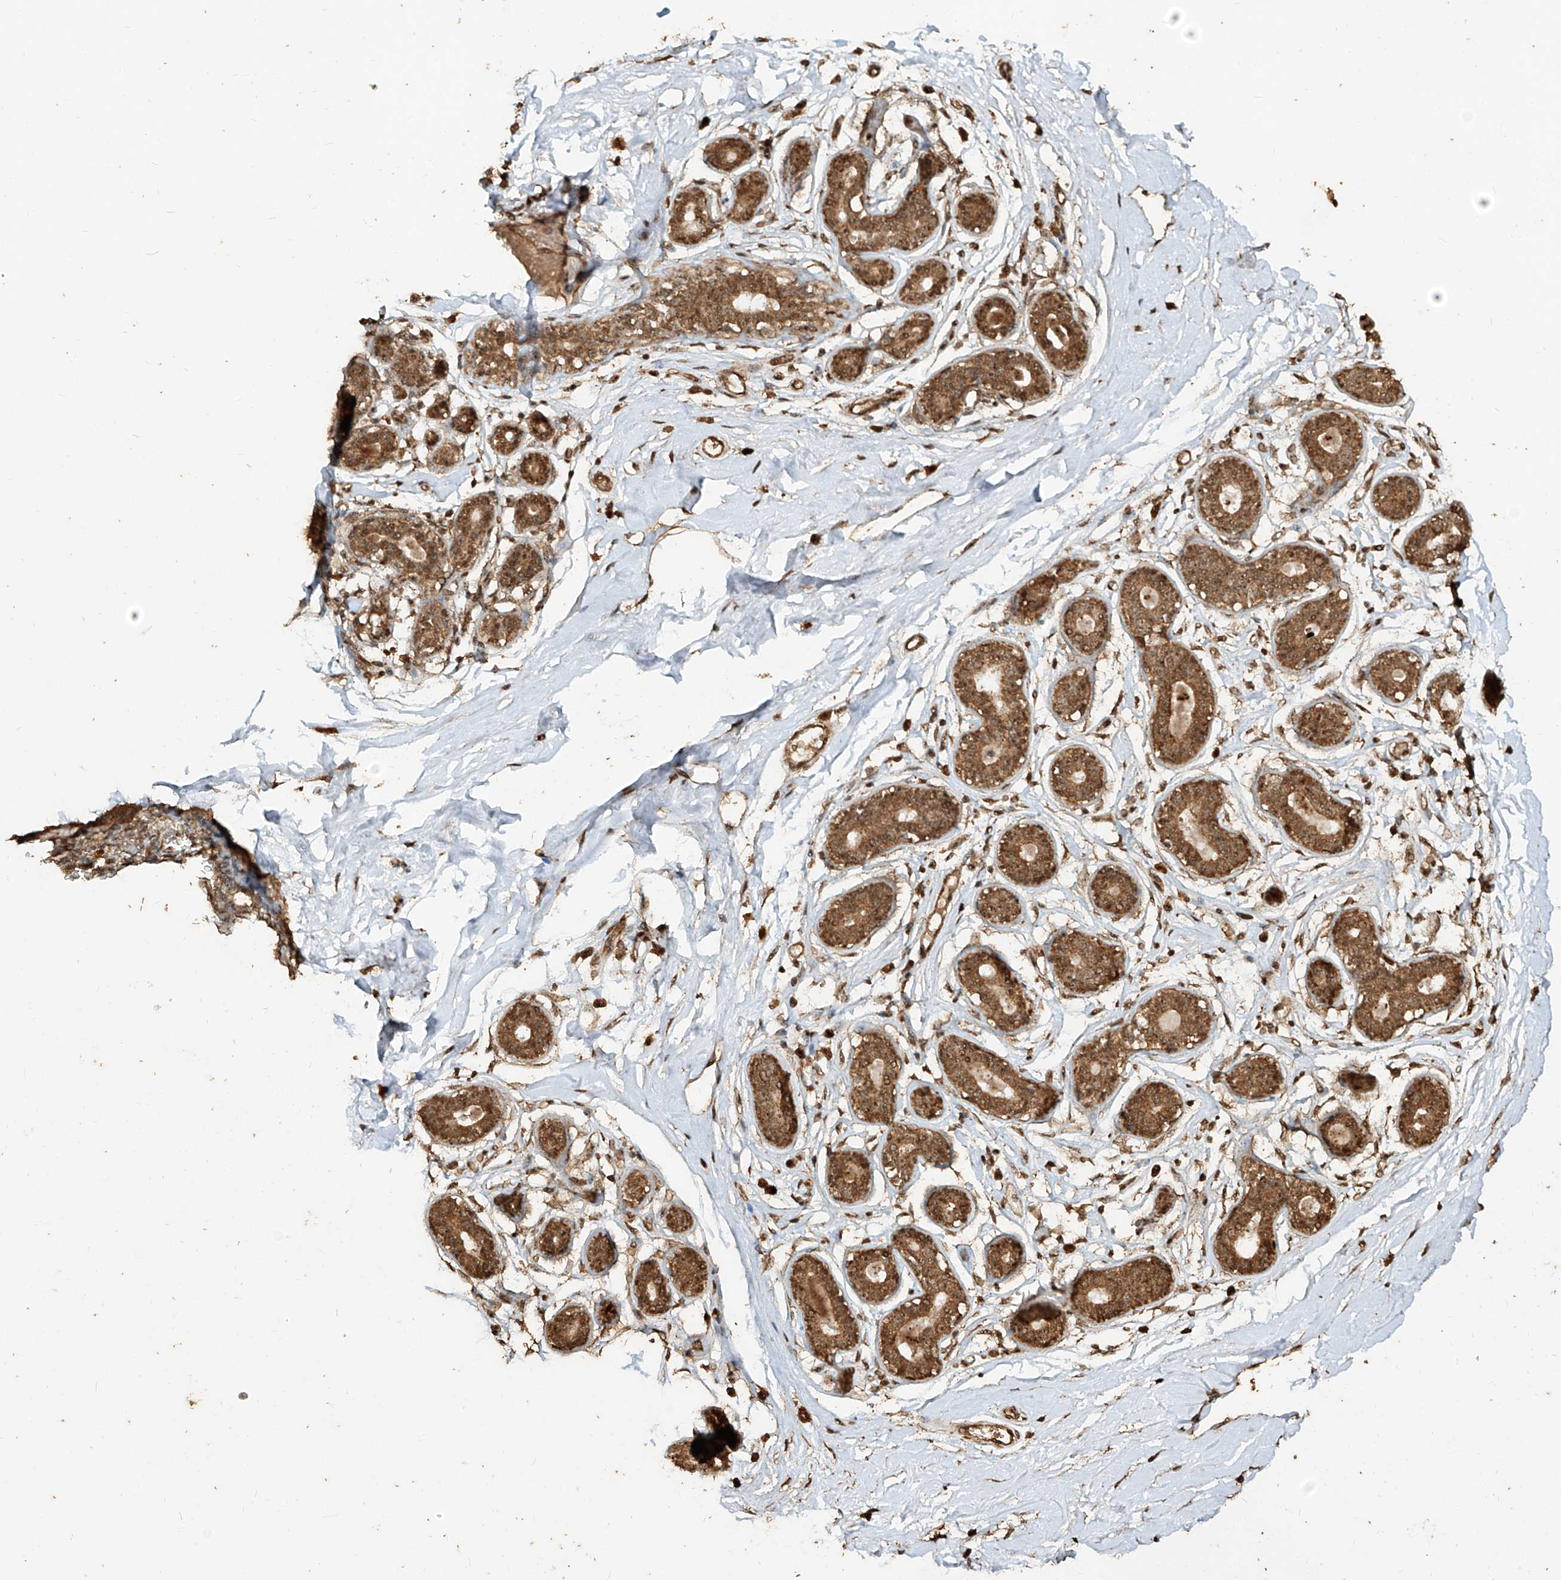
{"staining": {"intensity": "moderate", "quantity": ">75%", "location": "cytoplasmic/membranous,nuclear"}, "tissue": "breast", "cell_type": "Adipocytes", "image_type": "normal", "snomed": [{"axis": "morphology", "description": "Normal tissue, NOS"}, {"axis": "topography", "description": "Breast"}], "caption": "Immunohistochemical staining of normal human breast exhibits moderate cytoplasmic/membranous,nuclear protein positivity in approximately >75% of adipocytes. (brown staining indicates protein expression, while blue staining denotes nuclei).", "gene": "ZNF660", "patient": {"sex": "female", "age": 23}}